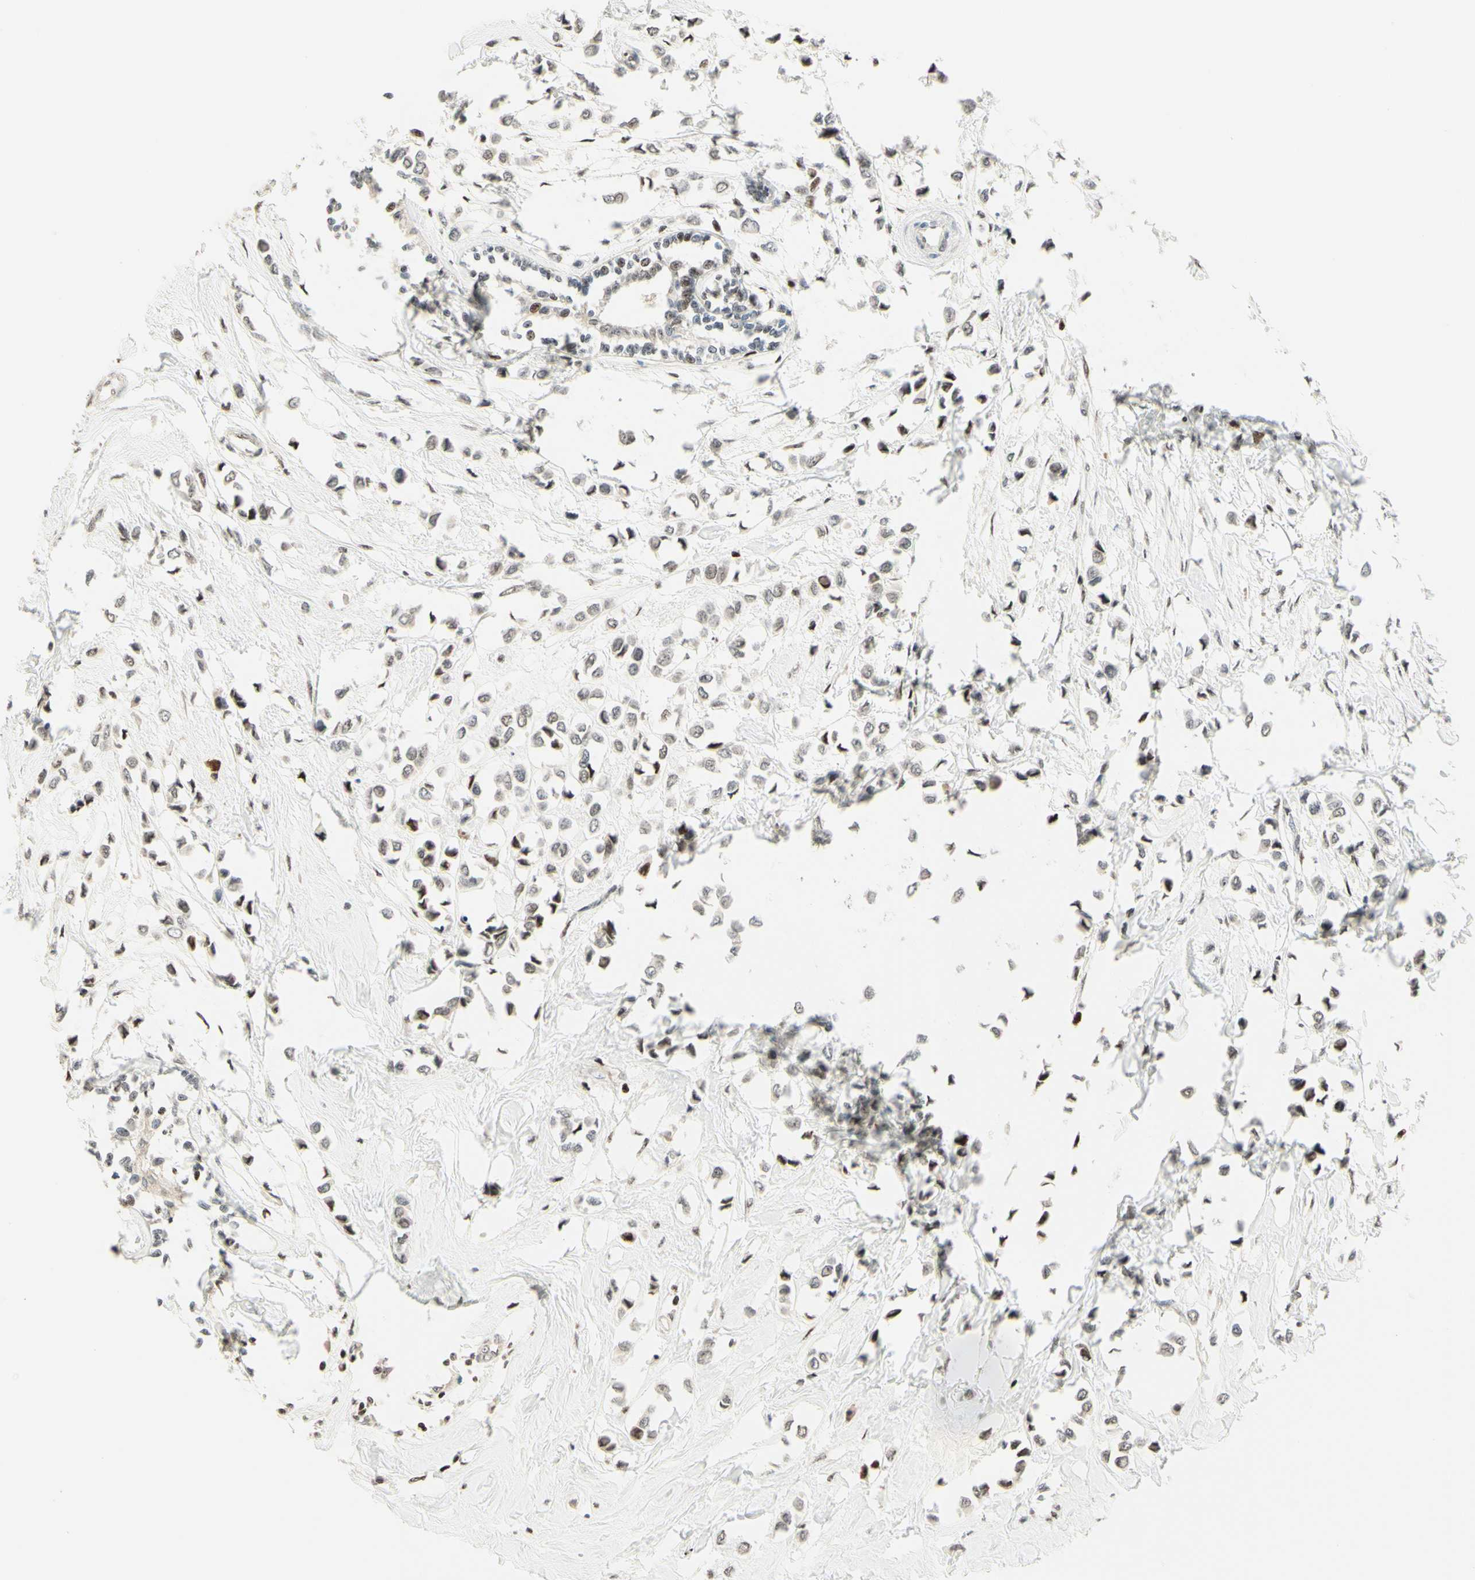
{"staining": {"intensity": "weak", "quantity": "25%-75%", "location": "nuclear"}, "tissue": "breast cancer", "cell_type": "Tumor cells", "image_type": "cancer", "snomed": [{"axis": "morphology", "description": "Lobular carcinoma"}, {"axis": "topography", "description": "Breast"}], "caption": "DAB immunohistochemical staining of human breast cancer (lobular carcinoma) reveals weak nuclear protein staining in approximately 25%-75% of tumor cells. The protein of interest is shown in brown color, while the nuclei are stained blue.", "gene": "CDKL5", "patient": {"sex": "female", "age": 51}}